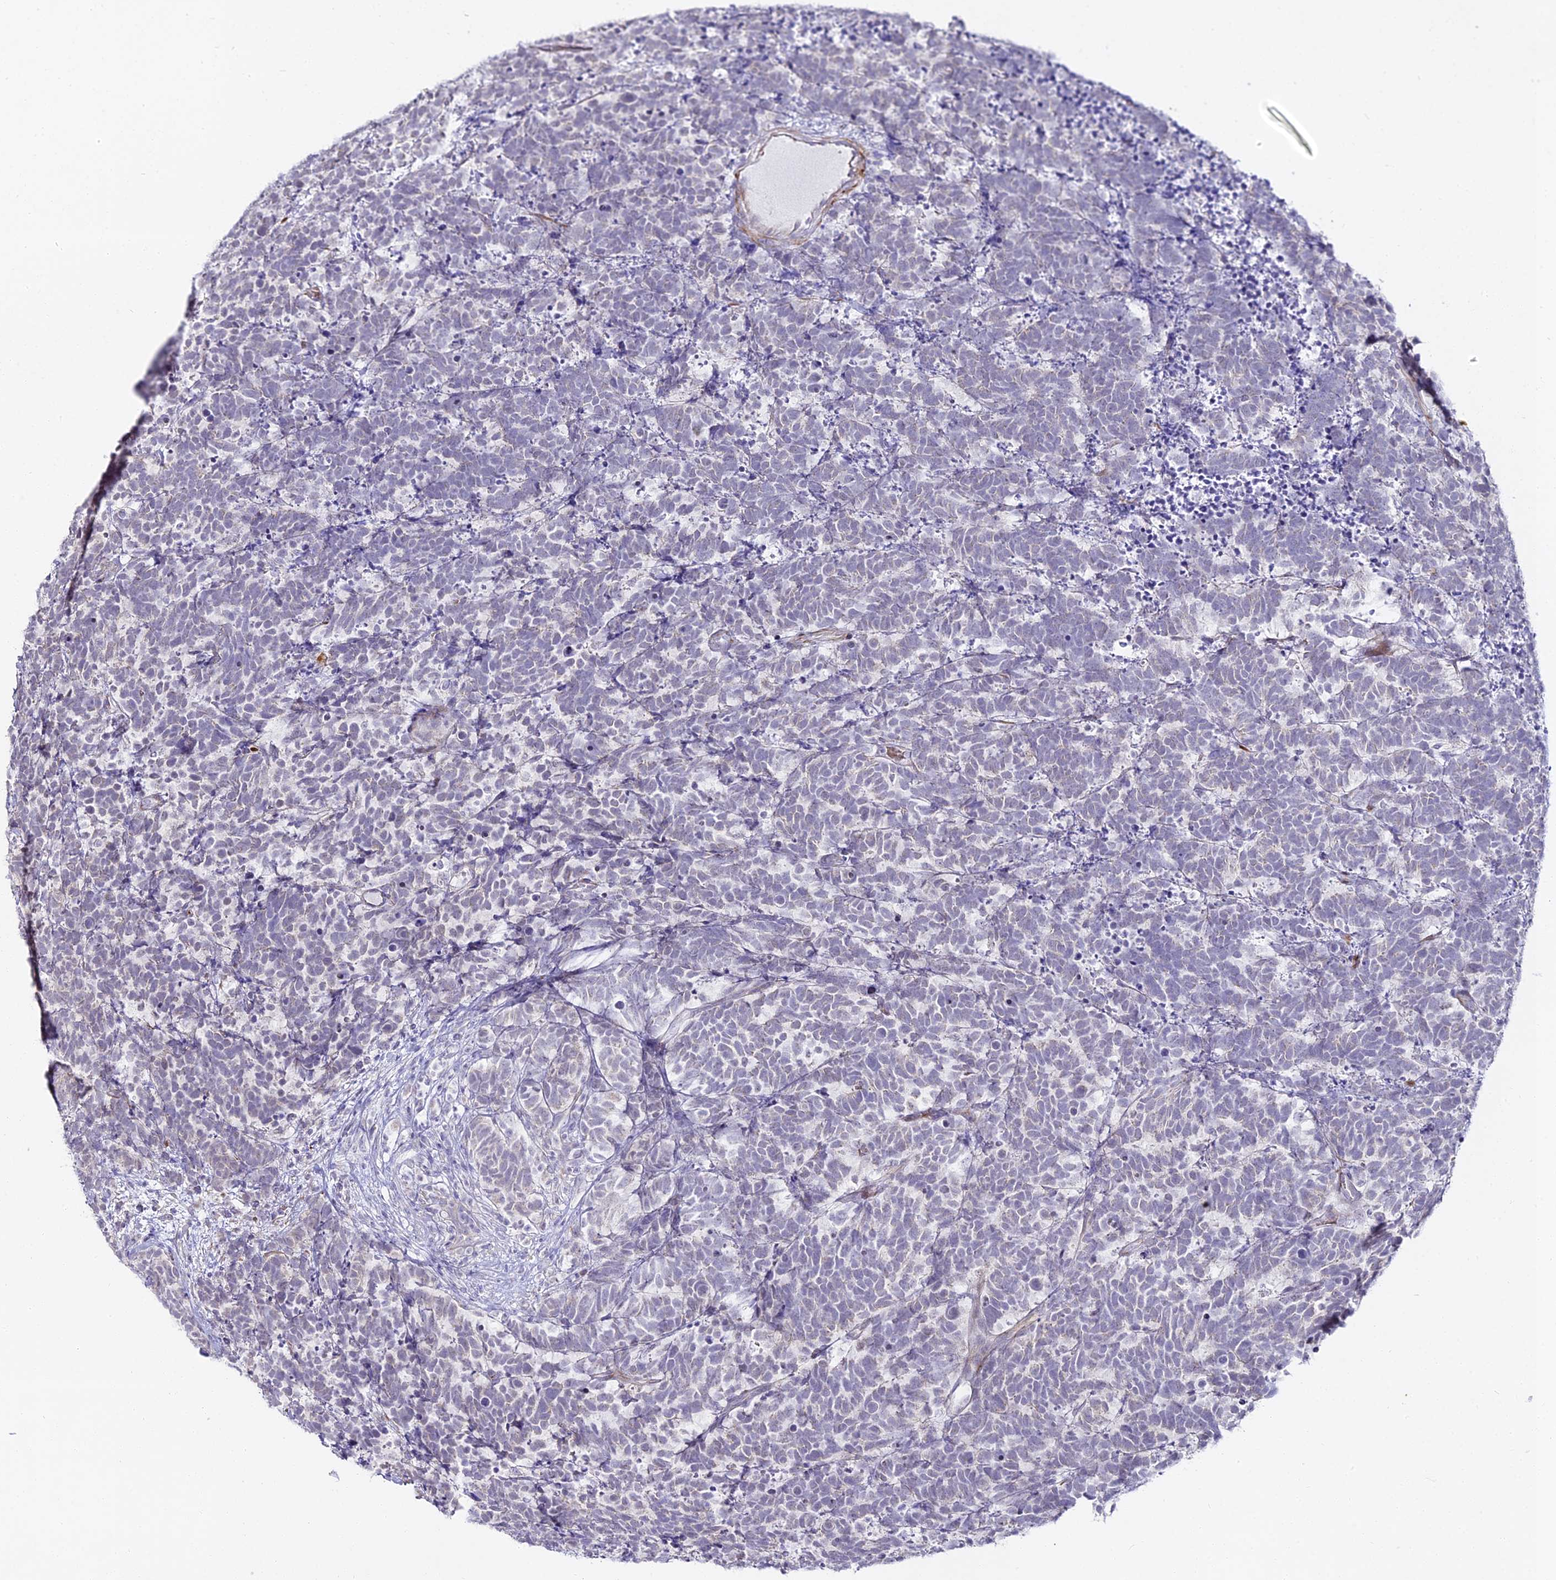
{"staining": {"intensity": "negative", "quantity": "none", "location": "none"}, "tissue": "carcinoid", "cell_type": "Tumor cells", "image_type": "cancer", "snomed": [{"axis": "morphology", "description": "Carcinoma, NOS"}, {"axis": "morphology", "description": "Carcinoid, malignant, NOS"}, {"axis": "topography", "description": "Urinary bladder"}], "caption": "Carcinoma was stained to show a protein in brown. There is no significant positivity in tumor cells.", "gene": "ALPG", "patient": {"sex": "male", "age": 57}}